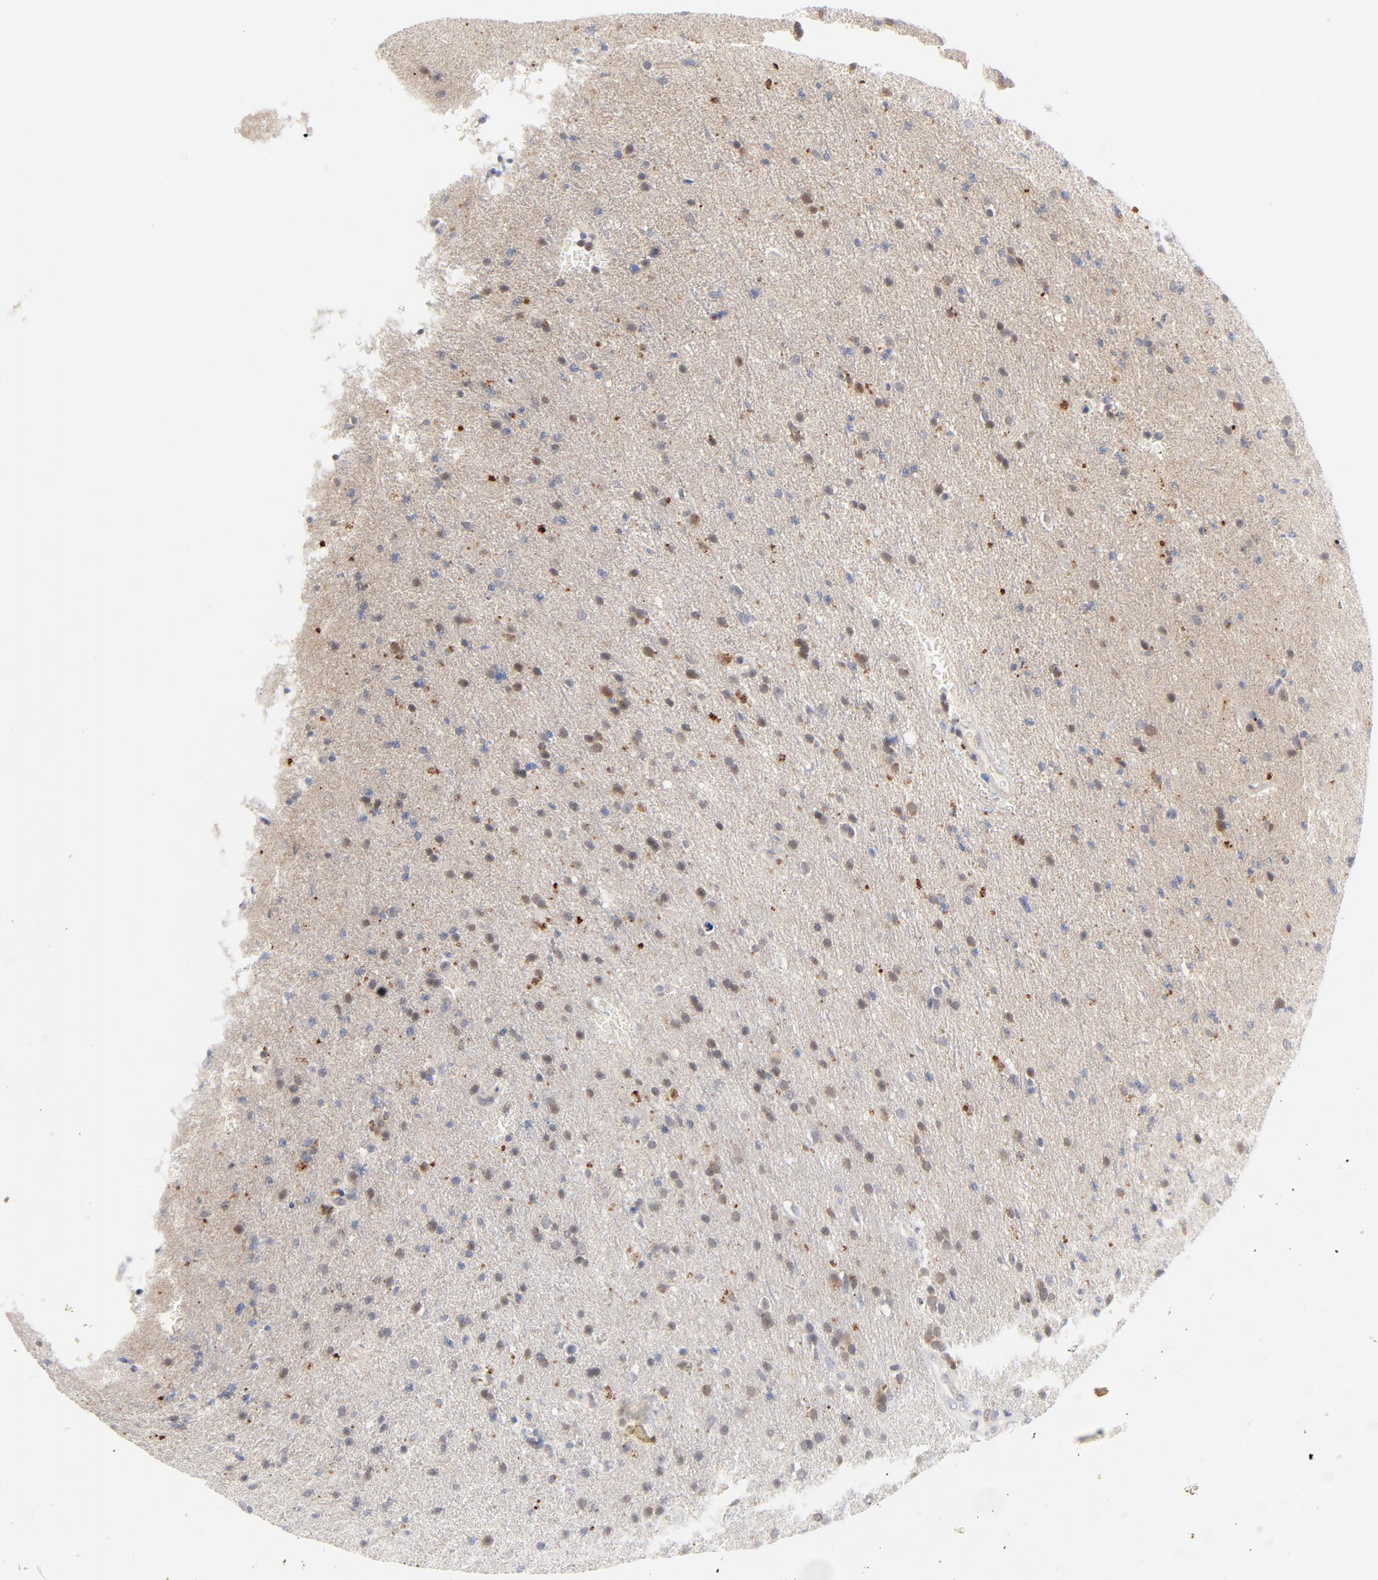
{"staining": {"intensity": "moderate", "quantity": "25%-75%", "location": "cytoplasmic/membranous"}, "tissue": "glioma", "cell_type": "Tumor cells", "image_type": "cancer", "snomed": [{"axis": "morphology", "description": "Glioma, malignant, High grade"}, {"axis": "topography", "description": "Brain"}], "caption": "DAB (3,3'-diaminobenzidine) immunohistochemical staining of high-grade glioma (malignant) shows moderate cytoplasmic/membranous protein expression in about 25%-75% of tumor cells. The staining was performed using DAB to visualize the protein expression in brown, while the nuclei were stained in blue with hematoxylin (Magnification: 20x).", "gene": "UBL4A", "patient": {"sex": "male", "age": 33}}